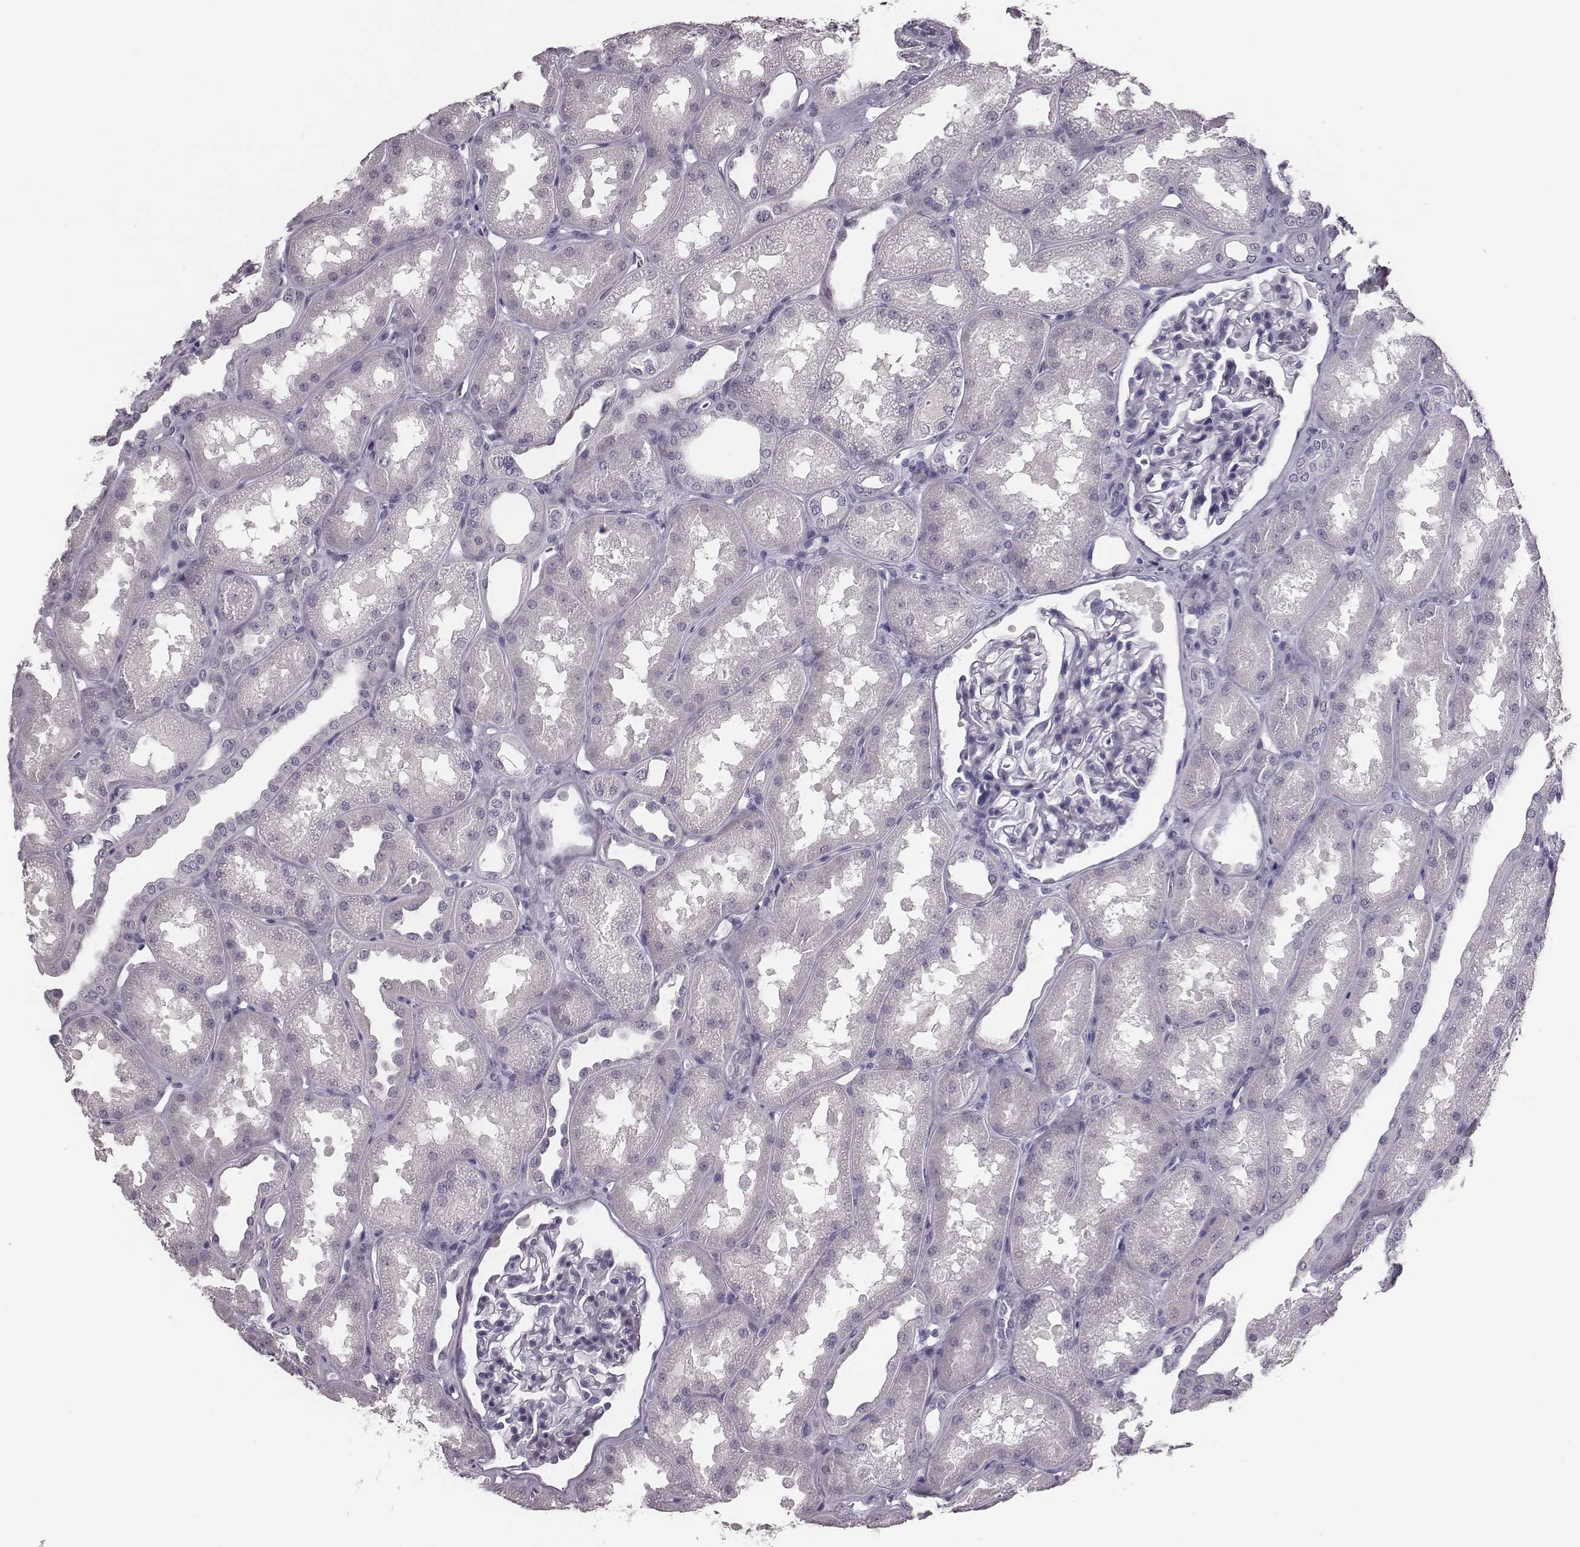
{"staining": {"intensity": "negative", "quantity": "none", "location": "none"}, "tissue": "kidney", "cell_type": "Cells in glomeruli", "image_type": "normal", "snomed": [{"axis": "morphology", "description": "Normal tissue, NOS"}, {"axis": "topography", "description": "Kidney"}], "caption": "This is an immunohistochemistry (IHC) histopathology image of unremarkable human kidney. There is no positivity in cells in glomeruli.", "gene": "CSH1", "patient": {"sex": "male", "age": 61}}